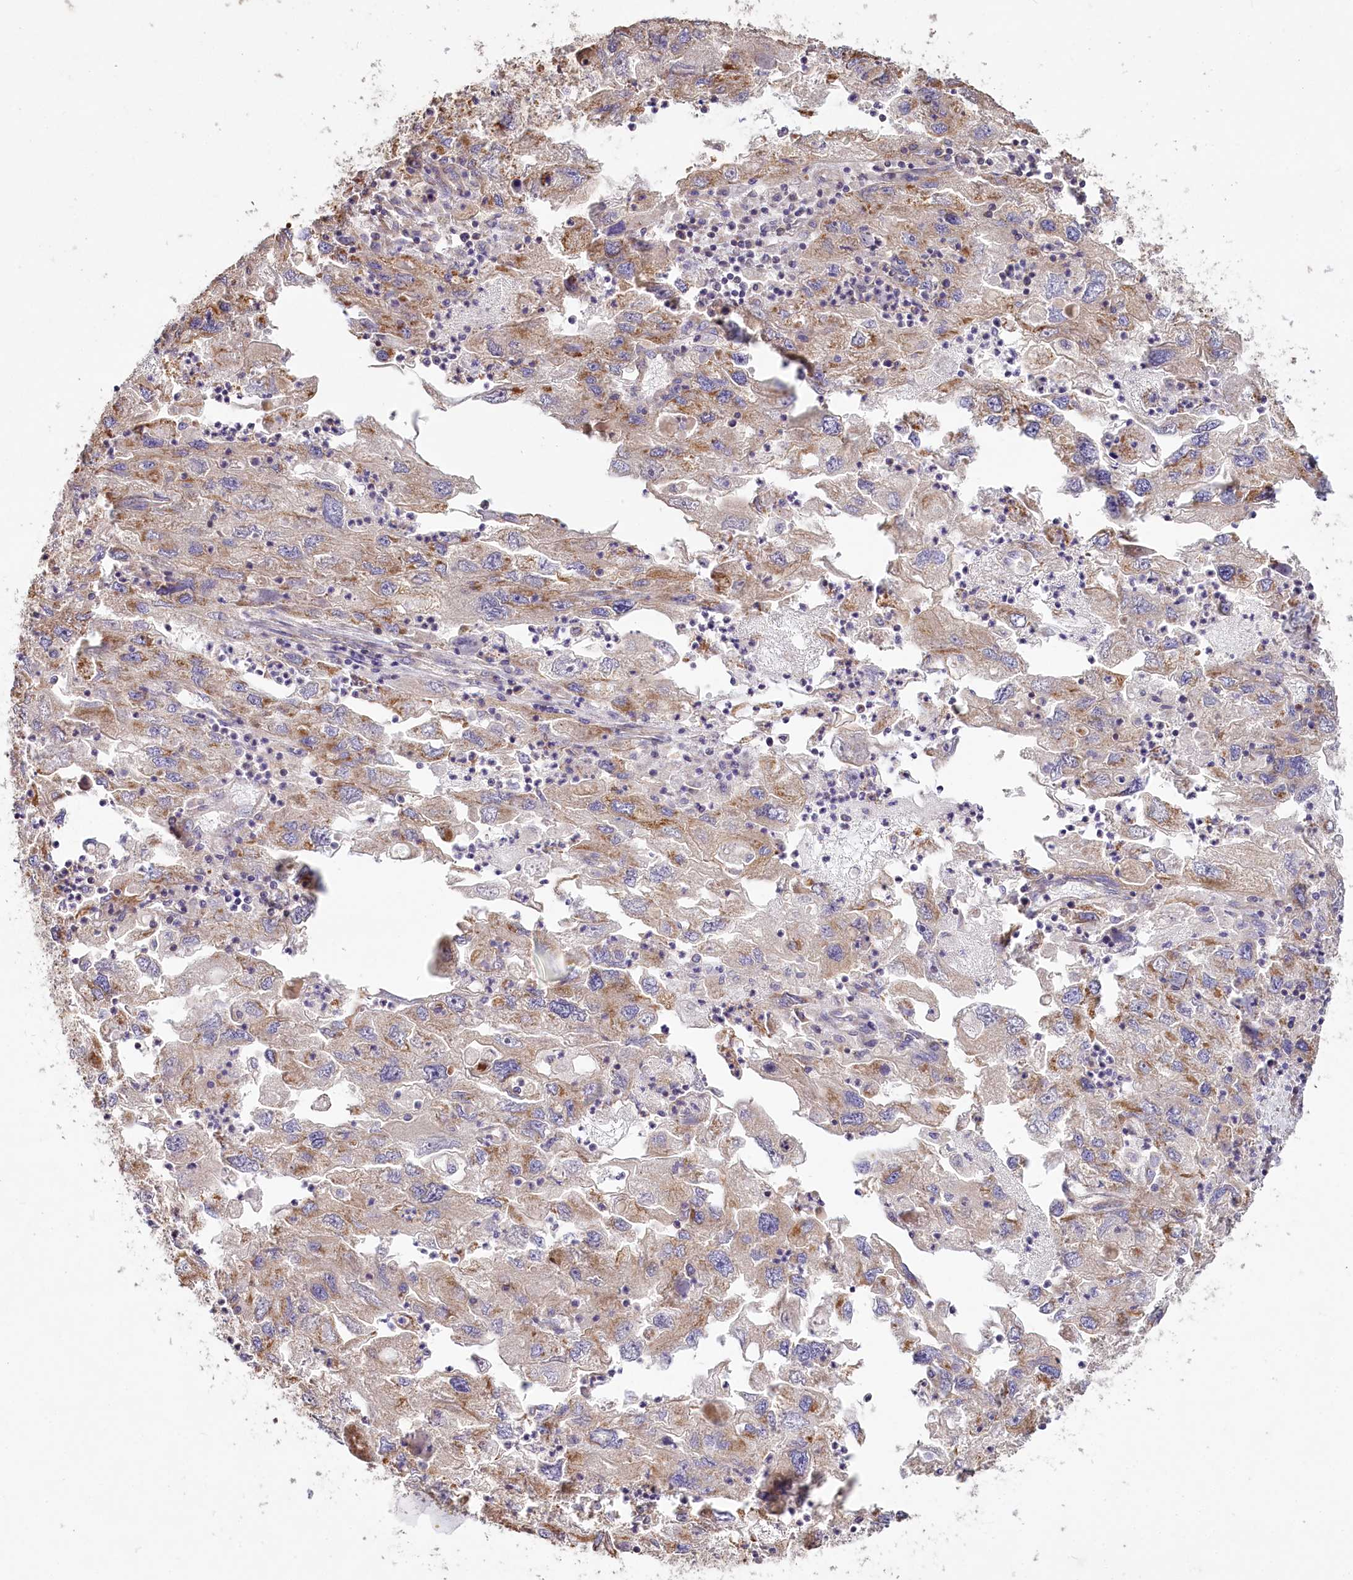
{"staining": {"intensity": "moderate", "quantity": "25%-75%", "location": "cytoplasmic/membranous"}, "tissue": "endometrial cancer", "cell_type": "Tumor cells", "image_type": "cancer", "snomed": [{"axis": "morphology", "description": "Adenocarcinoma, NOS"}, {"axis": "topography", "description": "Endometrium"}], "caption": "IHC histopathology image of neoplastic tissue: human endometrial cancer (adenocarcinoma) stained using IHC displays medium levels of moderate protein expression localized specifically in the cytoplasmic/membranous of tumor cells, appearing as a cytoplasmic/membranous brown color.", "gene": "ACOX2", "patient": {"sex": "female", "age": 49}}